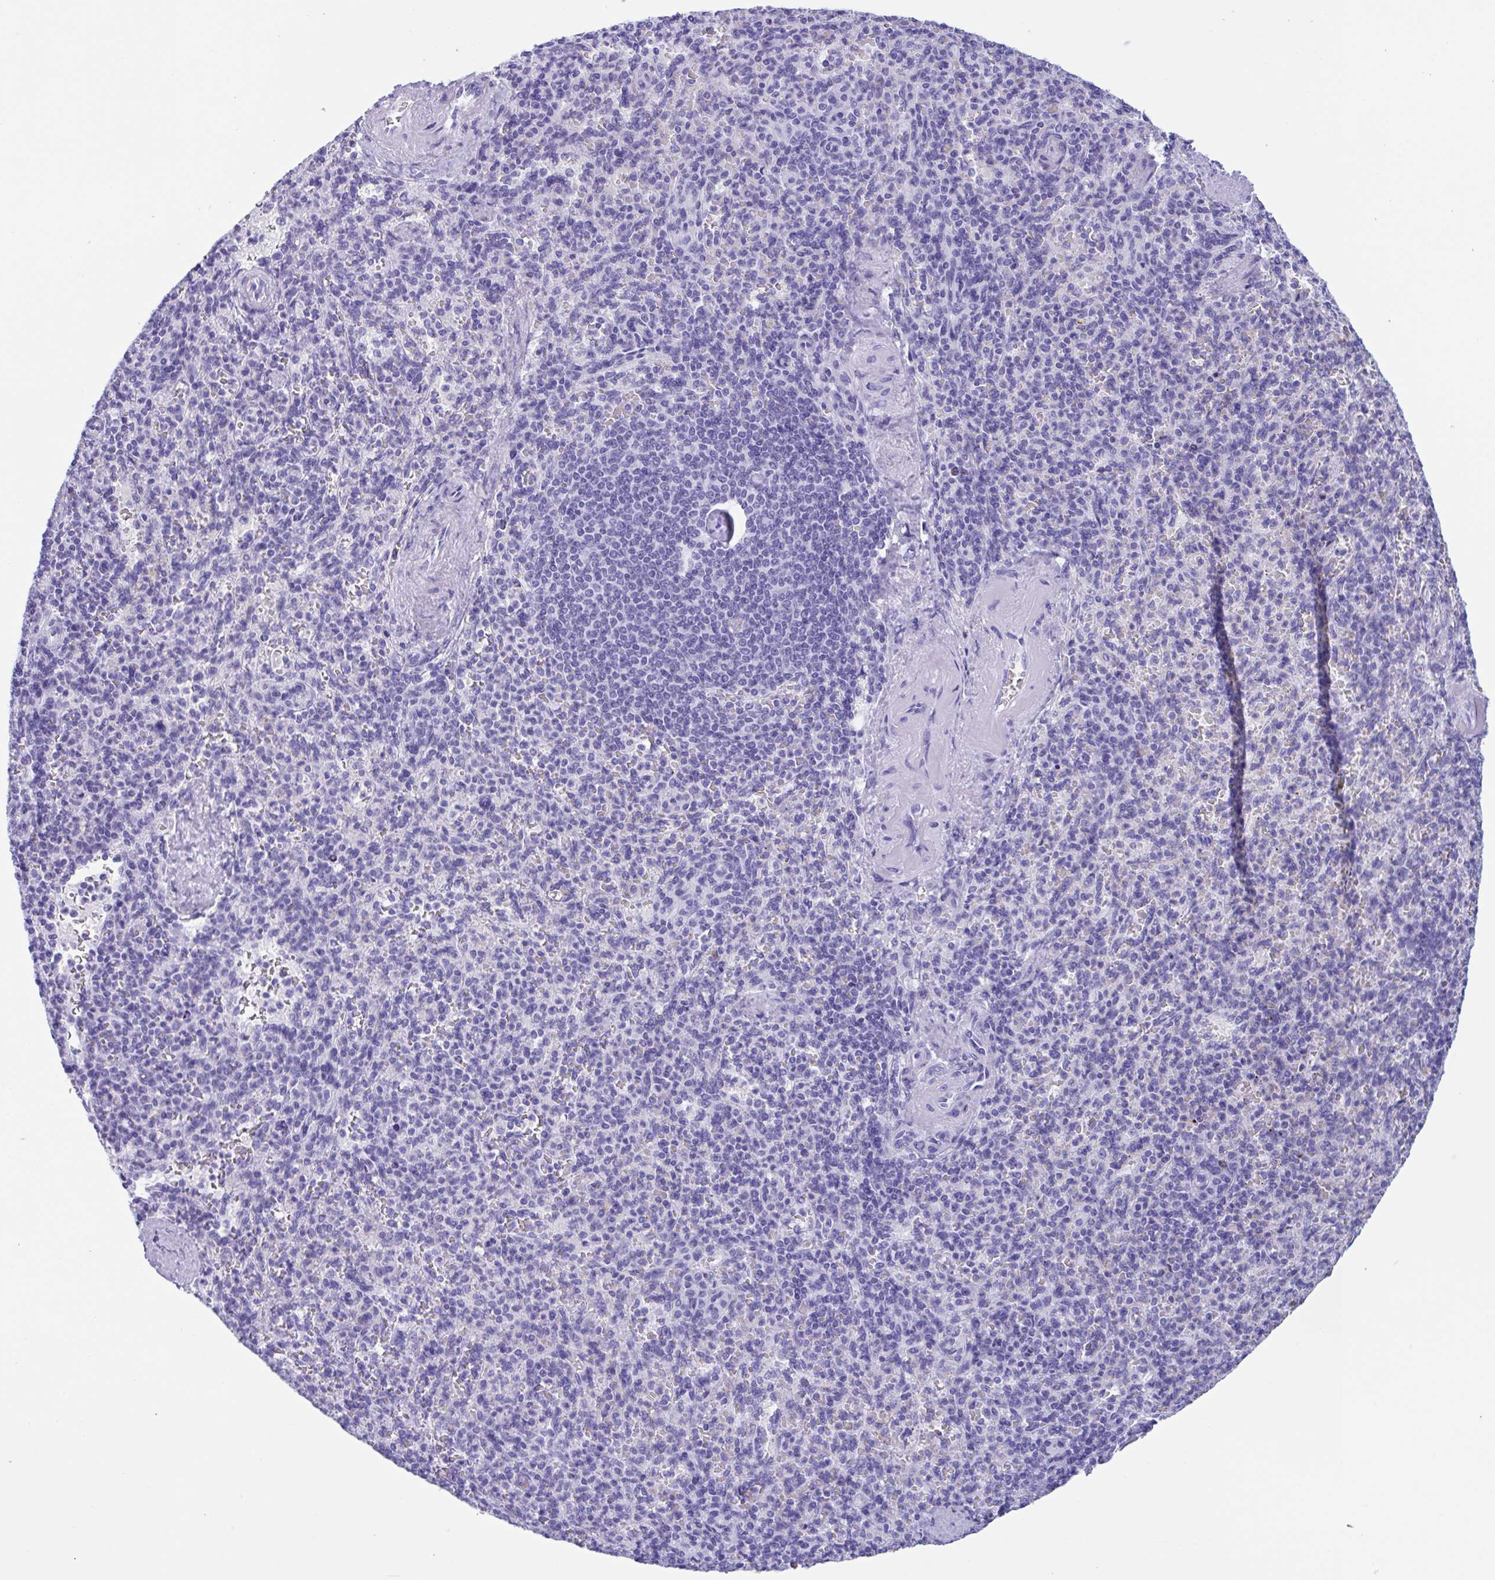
{"staining": {"intensity": "negative", "quantity": "none", "location": "none"}, "tissue": "spleen", "cell_type": "Cells in red pulp", "image_type": "normal", "snomed": [{"axis": "morphology", "description": "Normal tissue, NOS"}, {"axis": "topography", "description": "Spleen"}], "caption": "A photomicrograph of human spleen is negative for staining in cells in red pulp. The staining was performed using DAB (3,3'-diaminobenzidine) to visualize the protein expression in brown, while the nuclei were stained in blue with hematoxylin (Magnification: 20x).", "gene": "ZNF850", "patient": {"sex": "female", "age": 74}}